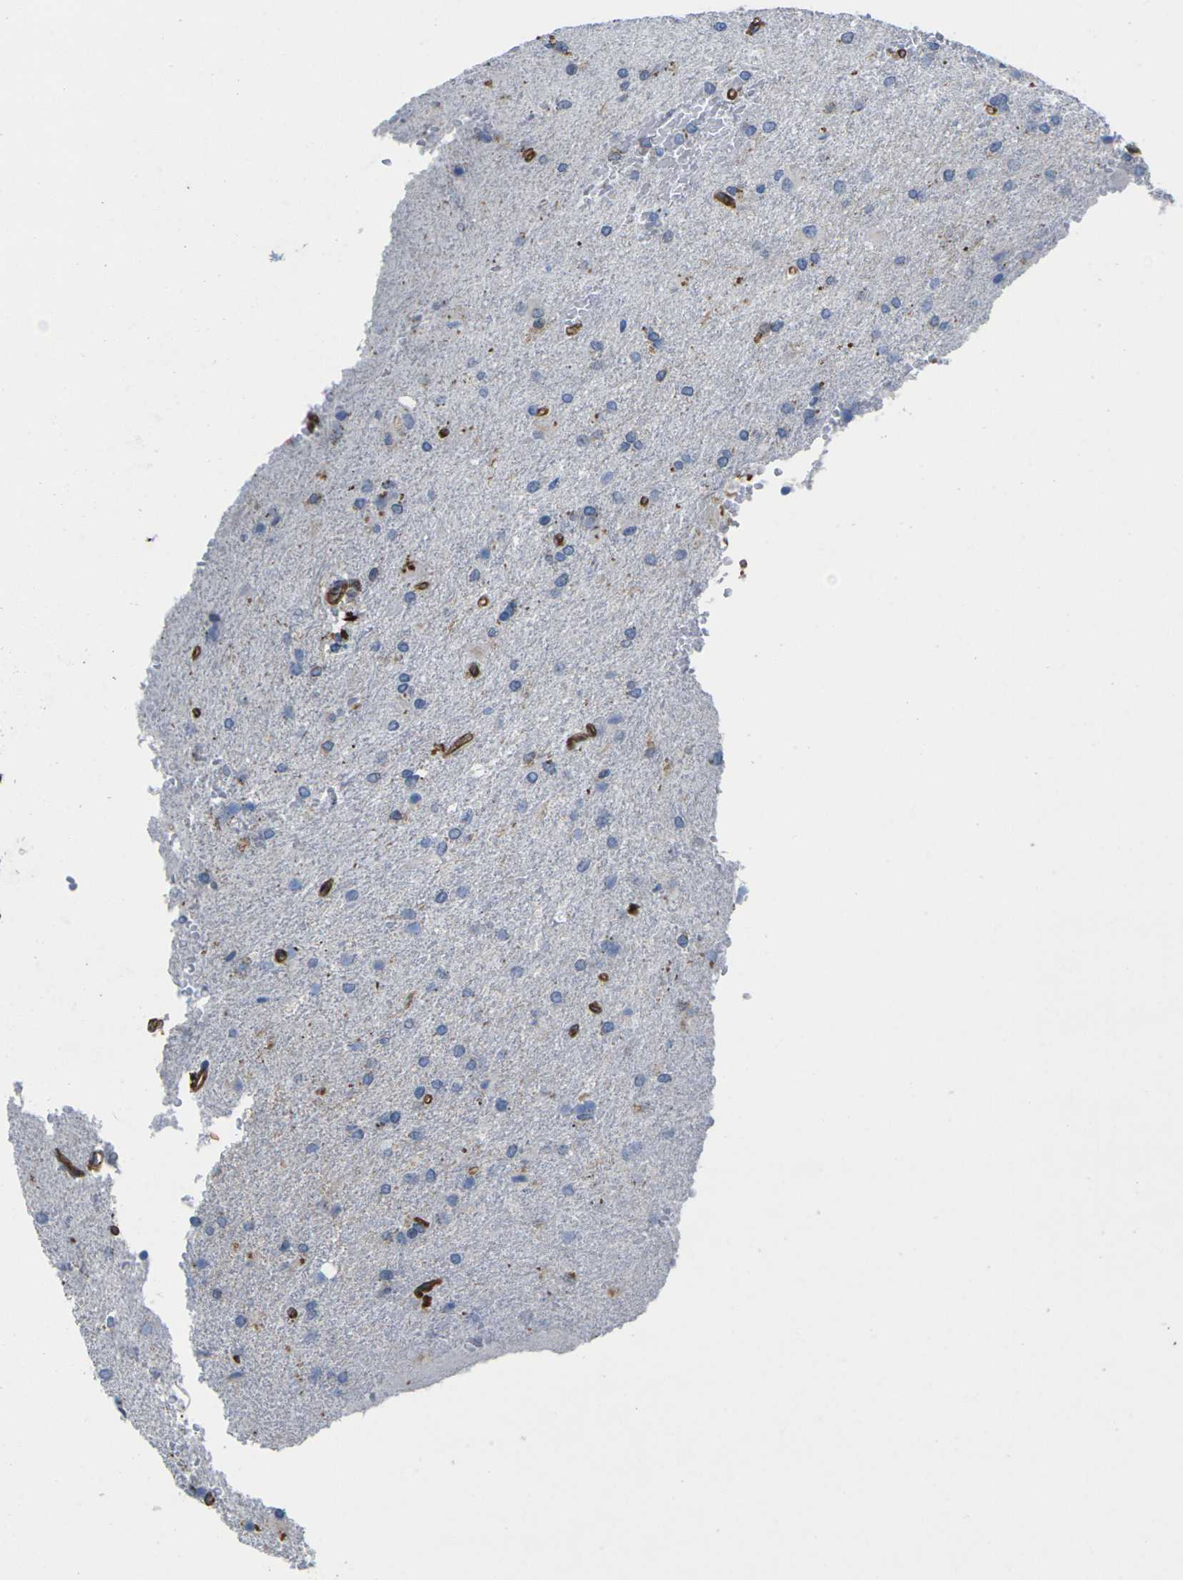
{"staining": {"intensity": "moderate", "quantity": "<25%", "location": "cytoplasmic/membranous"}, "tissue": "glioma", "cell_type": "Tumor cells", "image_type": "cancer", "snomed": [{"axis": "morphology", "description": "Glioma, malignant, High grade"}, {"axis": "topography", "description": "Brain"}], "caption": "This is an image of IHC staining of malignant glioma (high-grade), which shows moderate expression in the cytoplasmic/membranous of tumor cells.", "gene": "IQGAP1", "patient": {"sex": "male", "age": 71}}